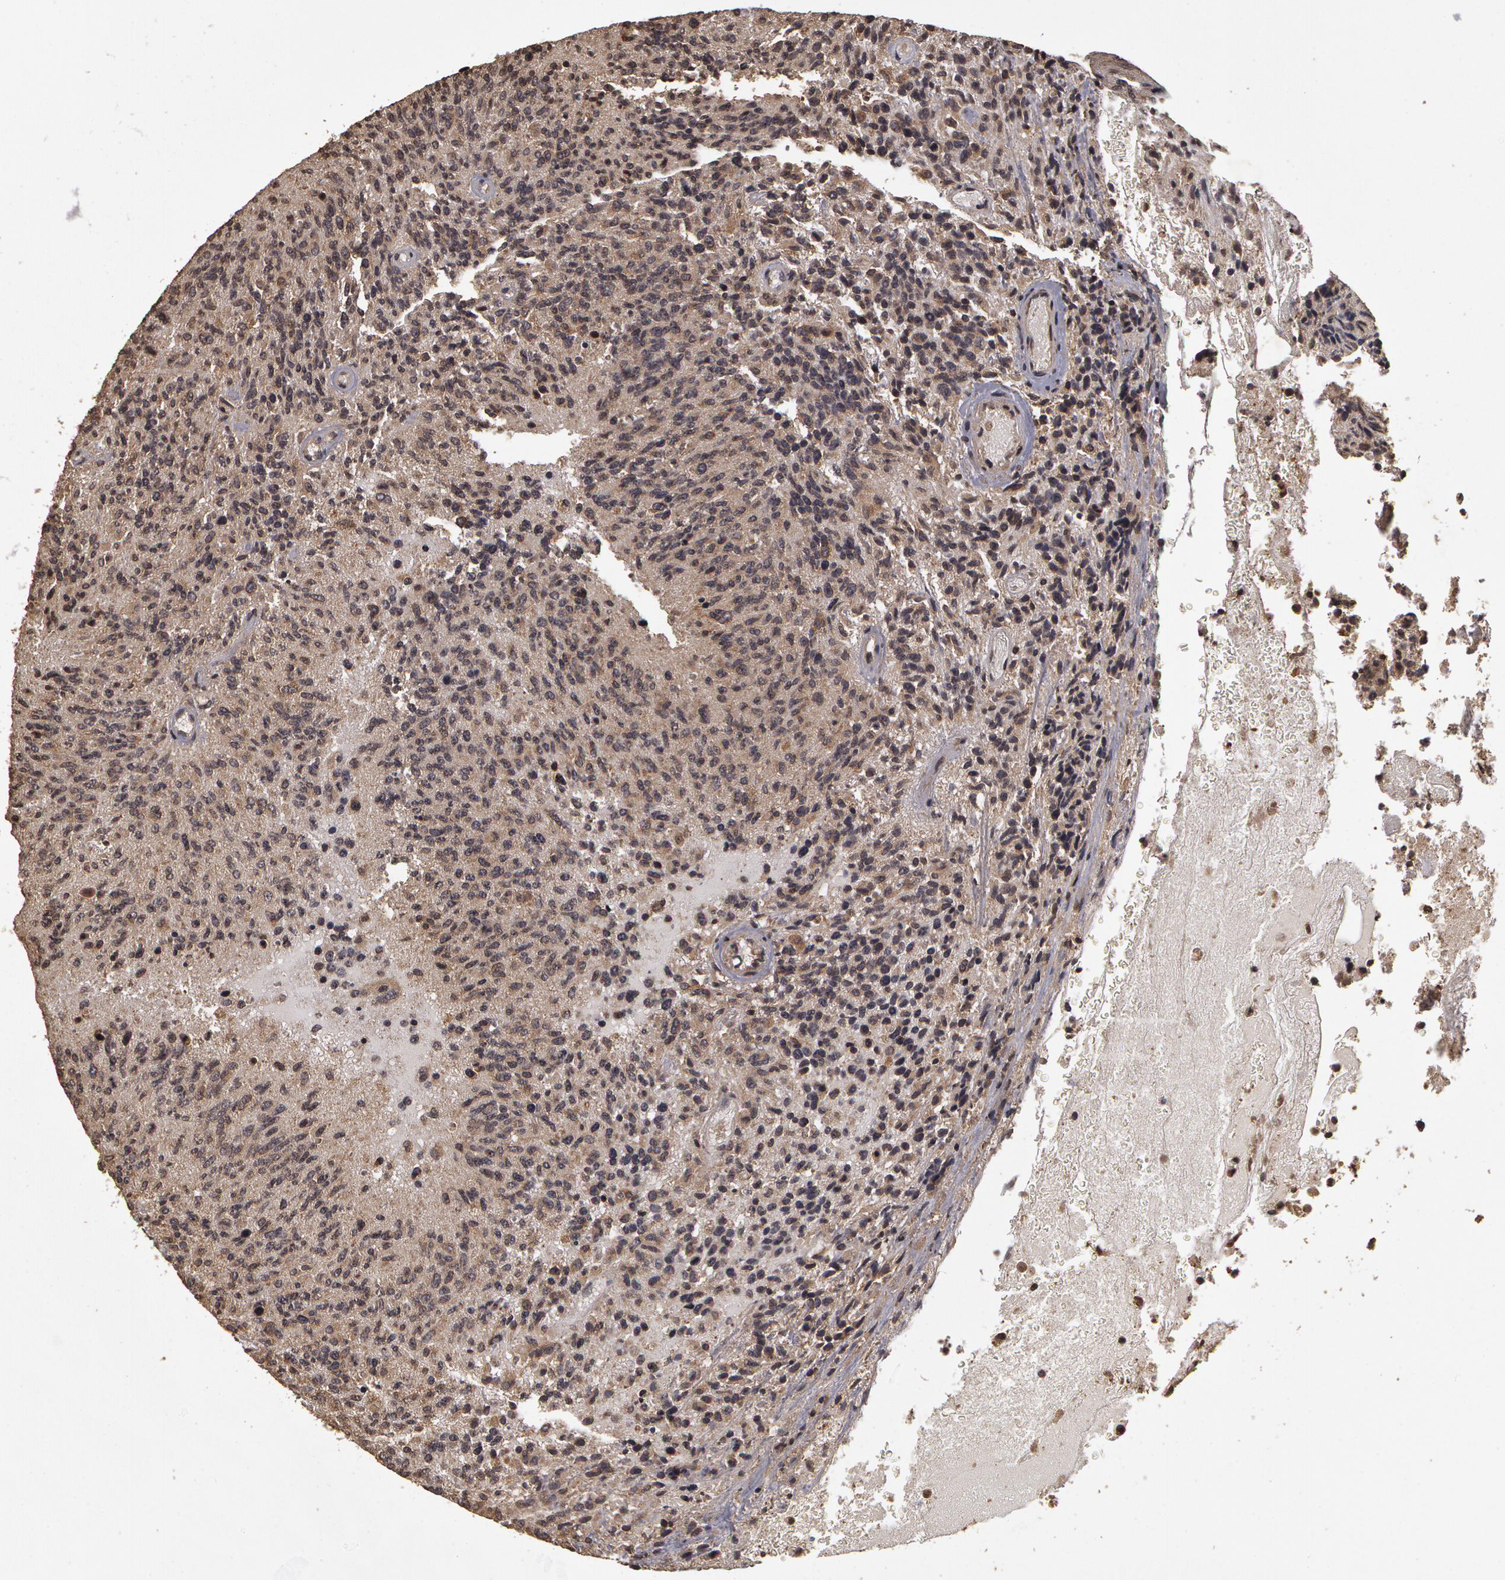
{"staining": {"intensity": "weak", "quantity": "25%-75%", "location": "cytoplasmic/membranous"}, "tissue": "glioma", "cell_type": "Tumor cells", "image_type": "cancer", "snomed": [{"axis": "morphology", "description": "Glioma, malignant, High grade"}, {"axis": "topography", "description": "Brain"}], "caption": "Glioma stained with DAB immunohistochemistry (IHC) reveals low levels of weak cytoplasmic/membranous positivity in about 25%-75% of tumor cells.", "gene": "CALR", "patient": {"sex": "male", "age": 36}}